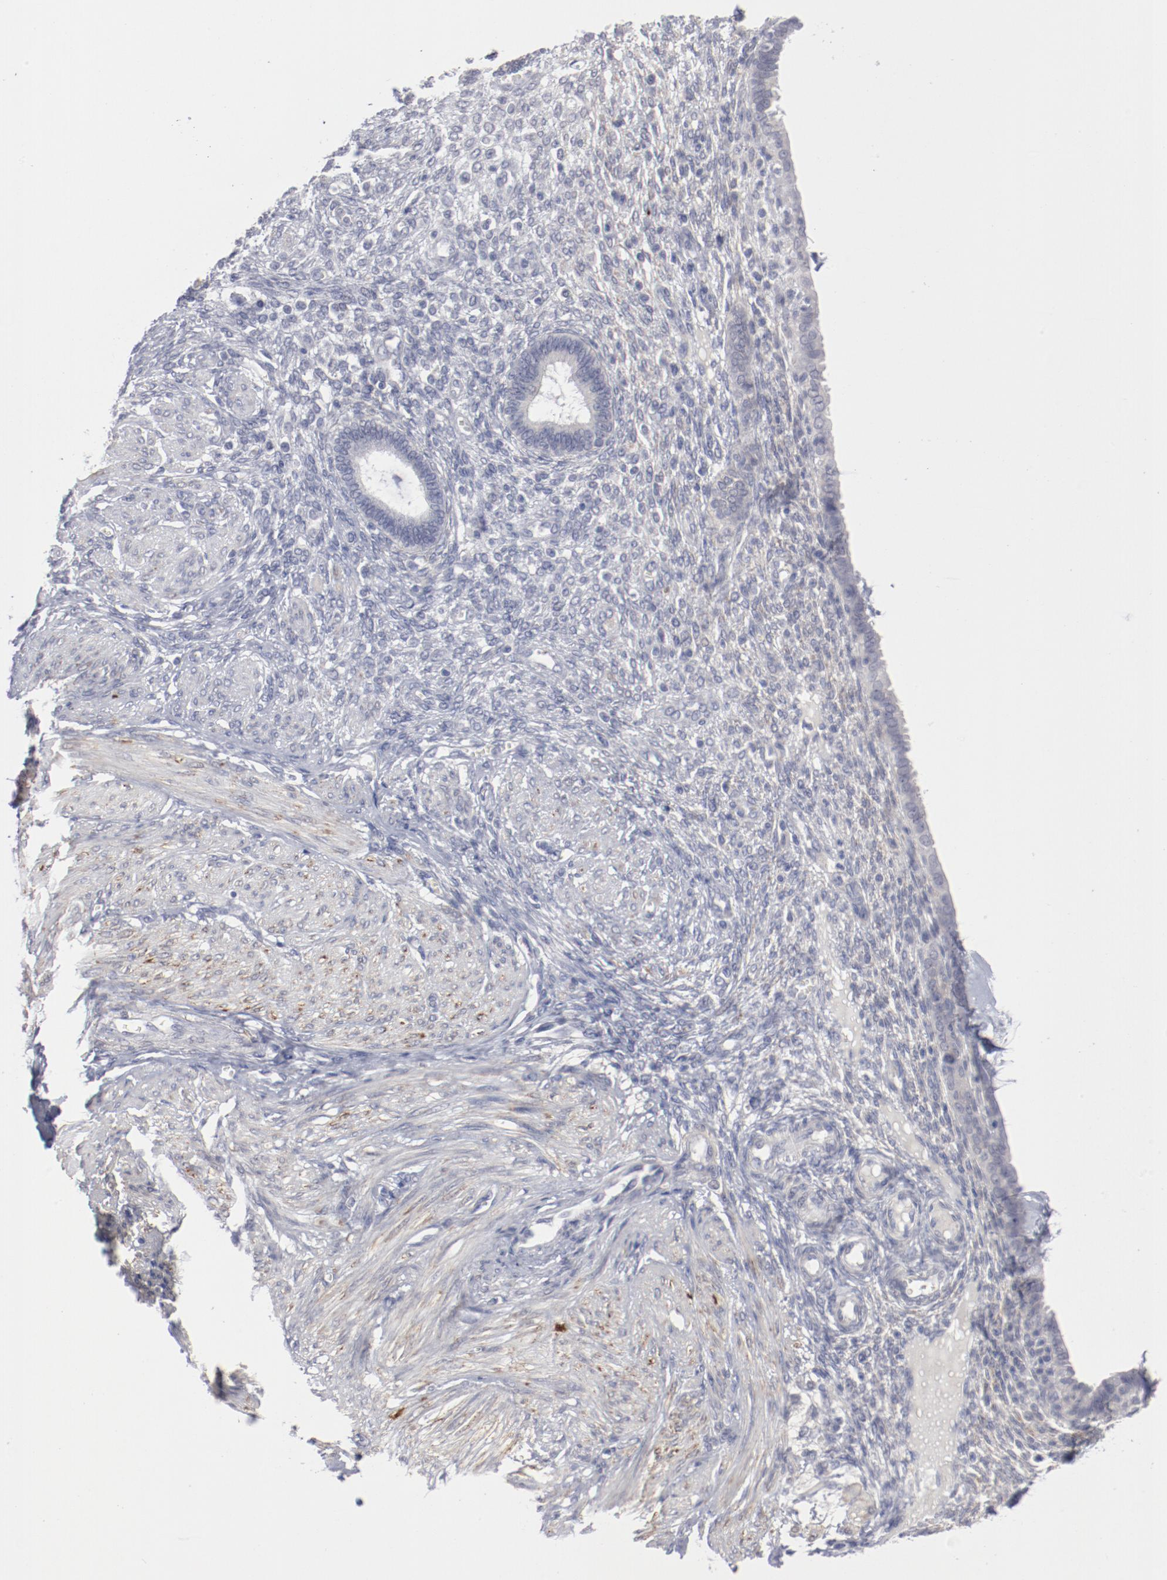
{"staining": {"intensity": "negative", "quantity": "none", "location": "none"}, "tissue": "endometrium", "cell_type": "Cells in endometrial stroma", "image_type": "normal", "snomed": [{"axis": "morphology", "description": "Normal tissue, NOS"}, {"axis": "topography", "description": "Endometrium"}], "caption": "This micrograph is of benign endometrium stained with immunohistochemistry to label a protein in brown with the nuclei are counter-stained blue. There is no expression in cells in endometrial stroma. Brightfield microscopy of immunohistochemistry stained with DAB (brown) and hematoxylin (blue), captured at high magnification.", "gene": "SH3BGR", "patient": {"sex": "female", "age": 72}}